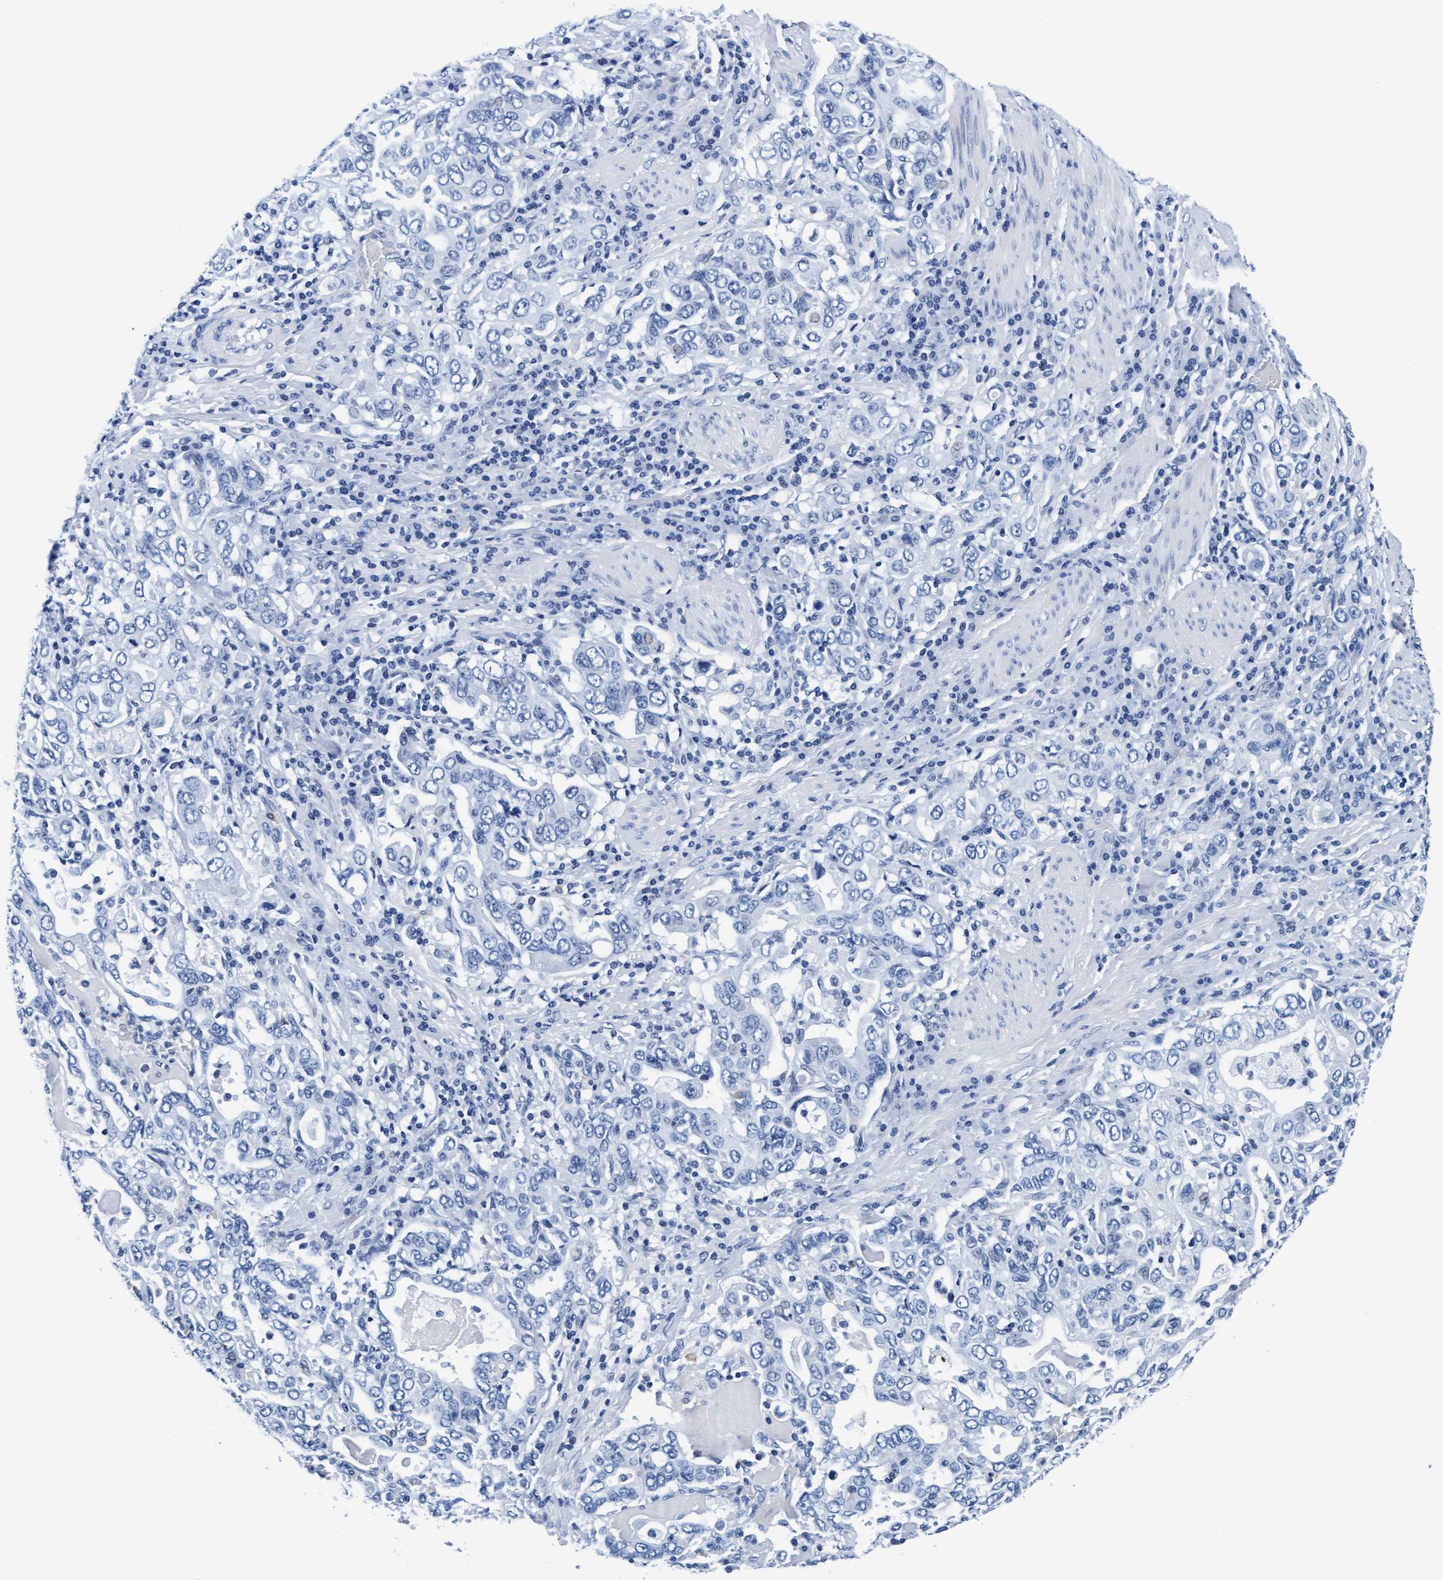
{"staining": {"intensity": "negative", "quantity": "none", "location": "none"}, "tissue": "stomach cancer", "cell_type": "Tumor cells", "image_type": "cancer", "snomed": [{"axis": "morphology", "description": "Adenocarcinoma, NOS"}, {"axis": "topography", "description": "Stomach, upper"}], "caption": "Adenocarcinoma (stomach) stained for a protein using immunohistochemistry displays no expression tumor cells.", "gene": "ARSG", "patient": {"sex": "male", "age": 62}}